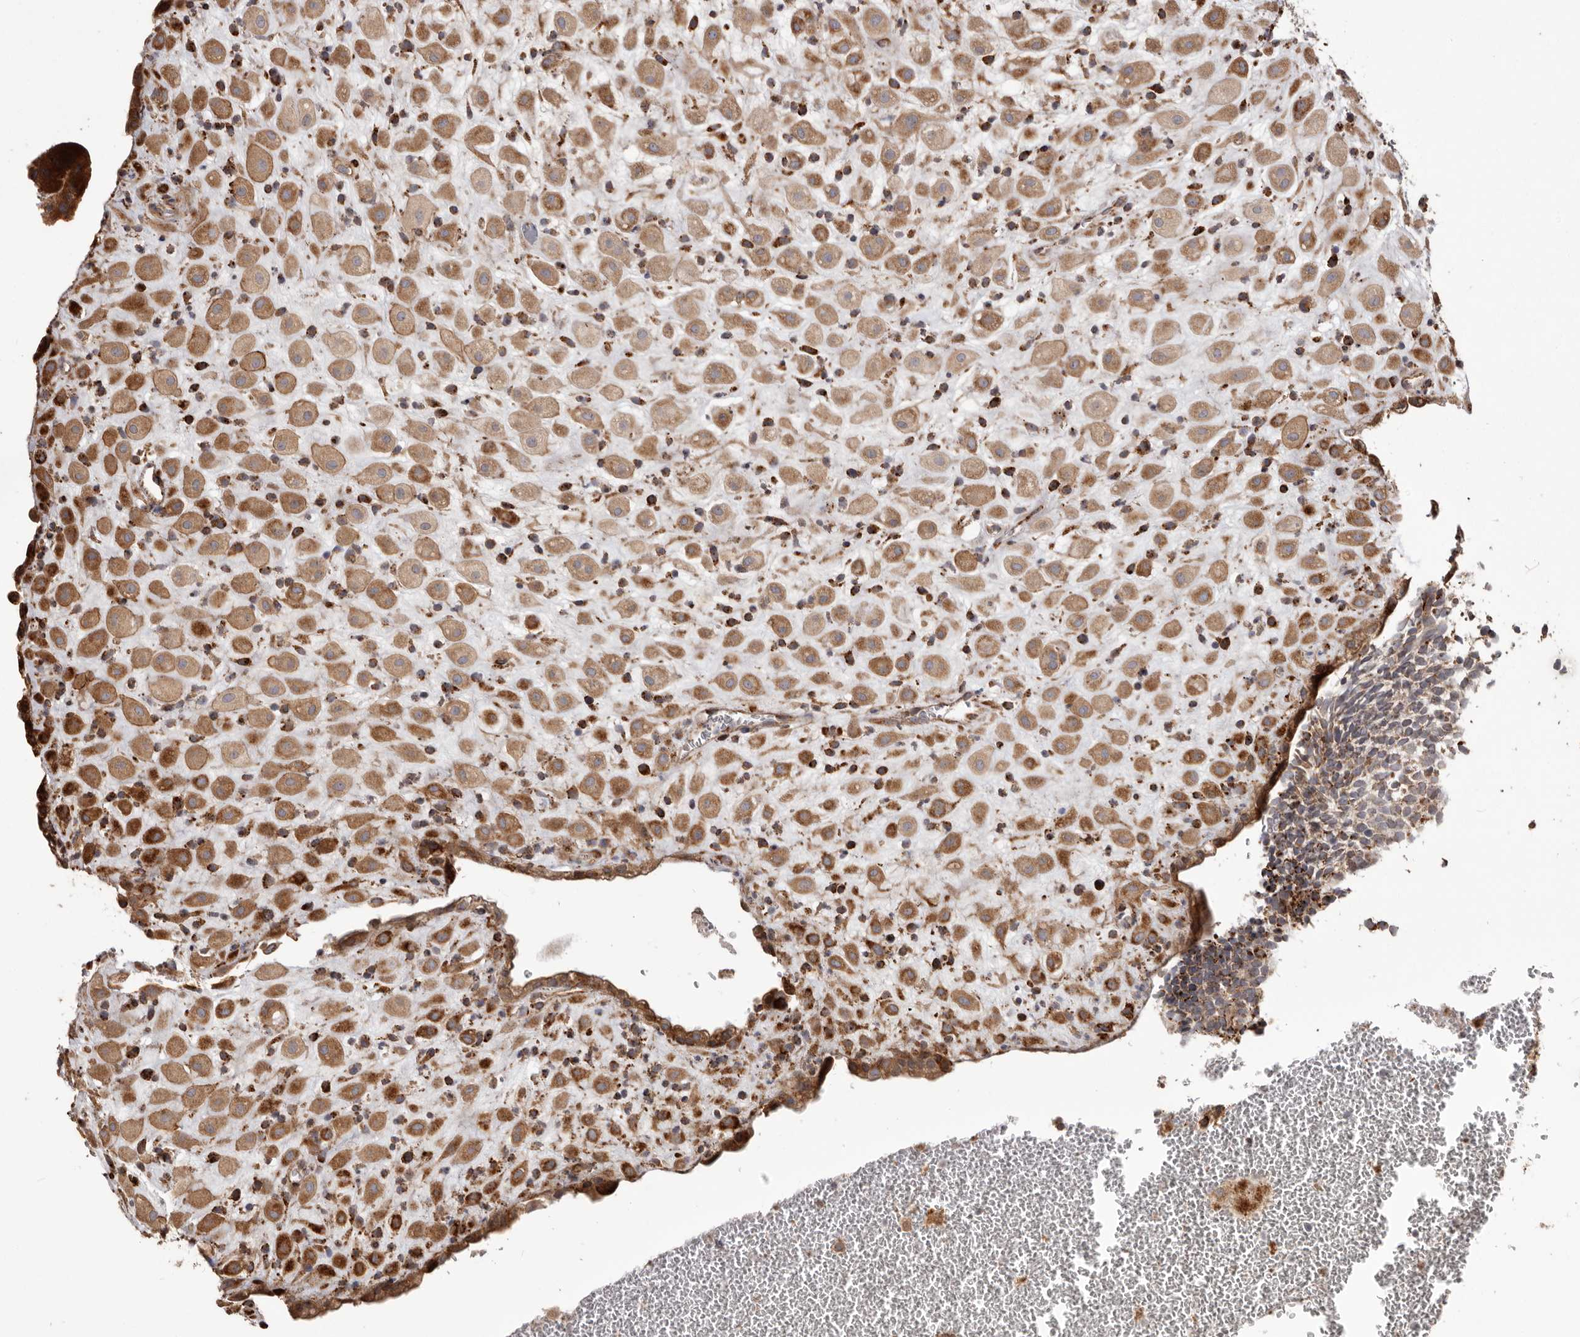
{"staining": {"intensity": "strong", "quantity": "25%-75%", "location": "cytoplasmic/membranous"}, "tissue": "placenta", "cell_type": "Decidual cells", "image_type": "normal", "snomed": [{"axis": "morphology", "description": "Normal tissue, NOS"}, {"axis": "topography", "description": "Placenta"}], "caption": "An image showing strong cytoplasmic/membranous positivity in approximately 25%-75% of decidual cells in benign placenta, as visualized by brown immunohistochemical staining.", "gene": "NUP43", "patient": {"sex": "female", "age": 35}}